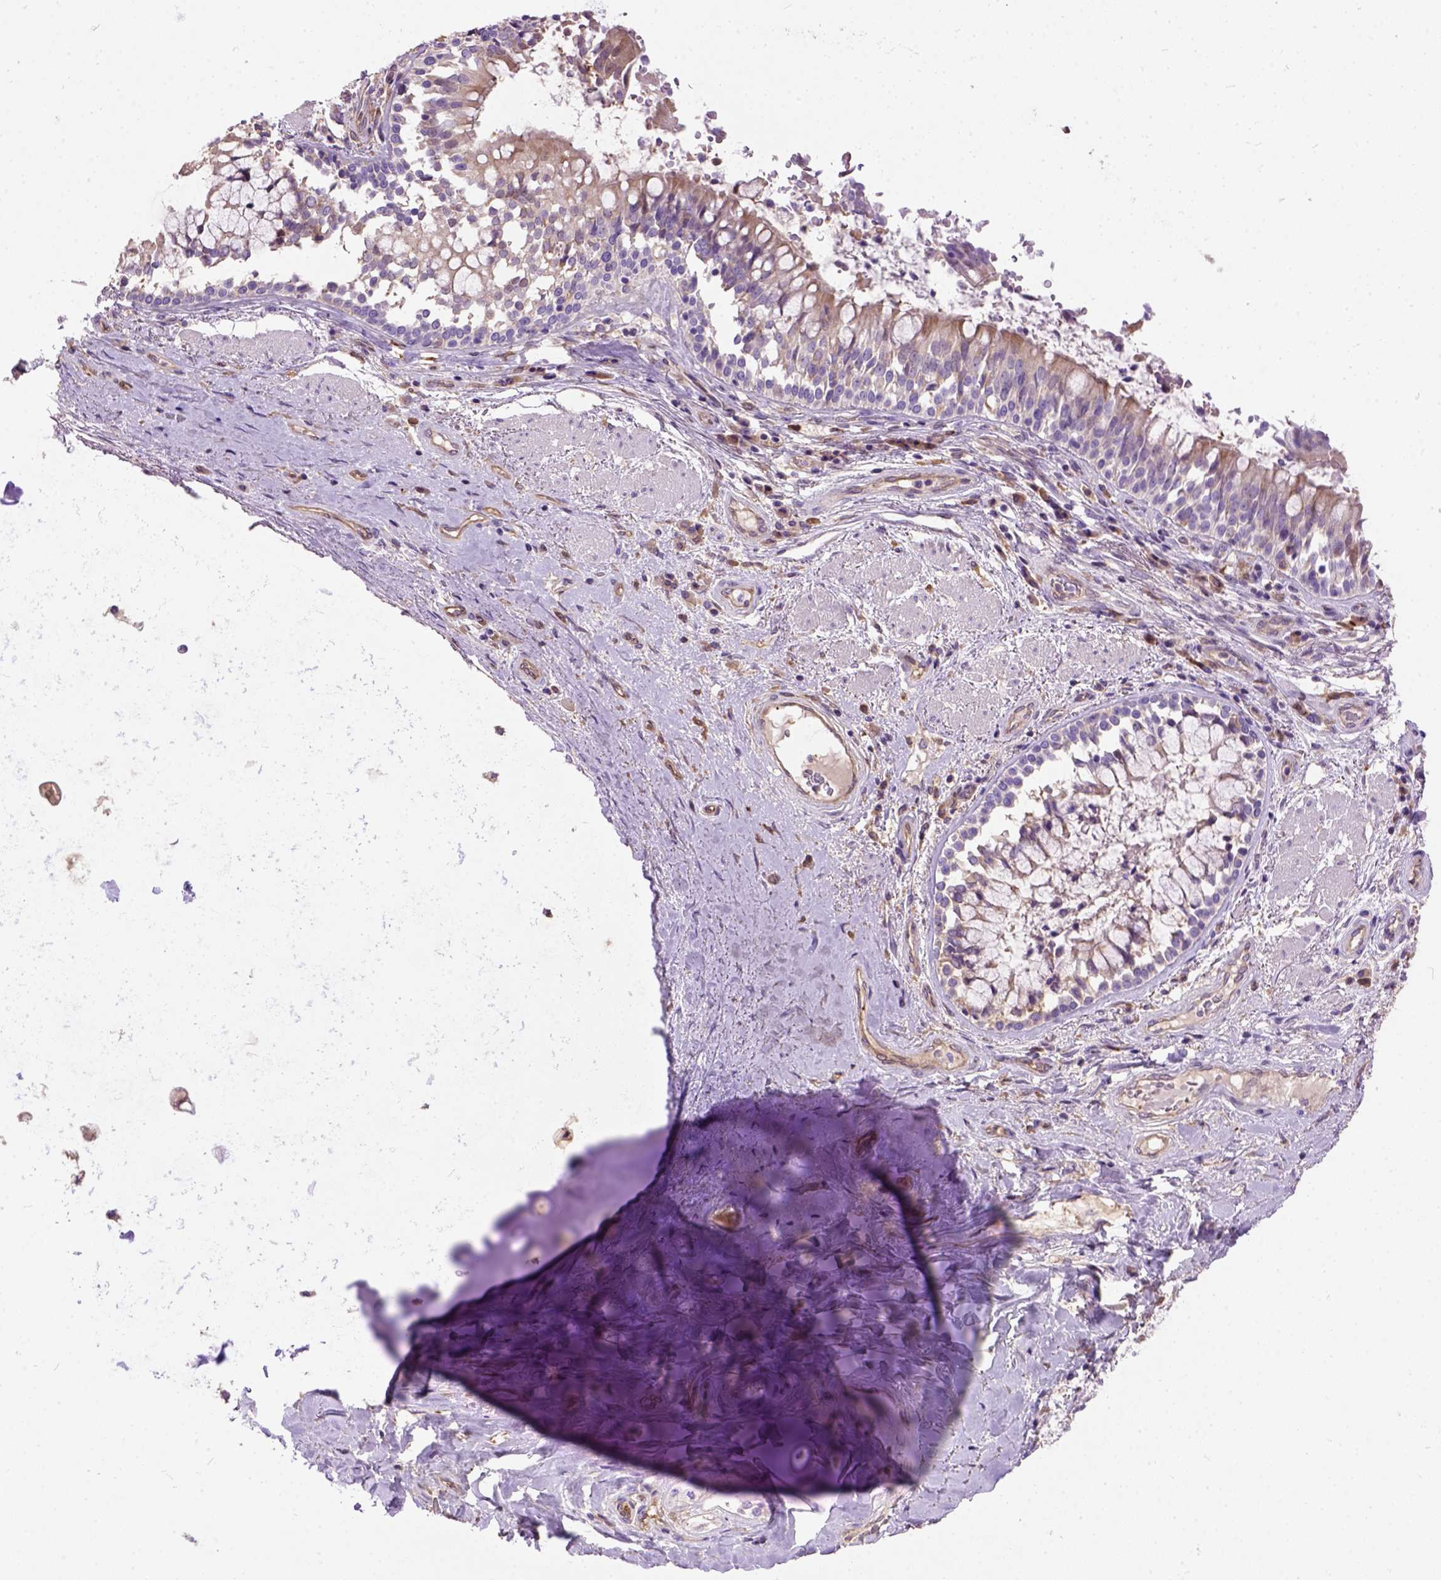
{"staining": {"intensity": "weak", "quantity": ">75%", "location": "cytoplasmic/membranous"}, "tissue": "soft tissue", "cell_type": "Chondrocytes", "image_type": "normal", "snomed": [{"axis": "morphology", "description": "Normal tissue, NOS"}, {"axis": "topography", "description": "Cartilage tissue"}, {"axis": "topography", "description": "Bronchus"}], "caption": "Soft tissue stained for a protein shows weak cytoplasmic/membranous positivity in chondrocytes. (DAB IHC with brightfield microscopy, high magnification).", "gene": "SEMA4F", "patient": {"sex": "male", "age": 64}}